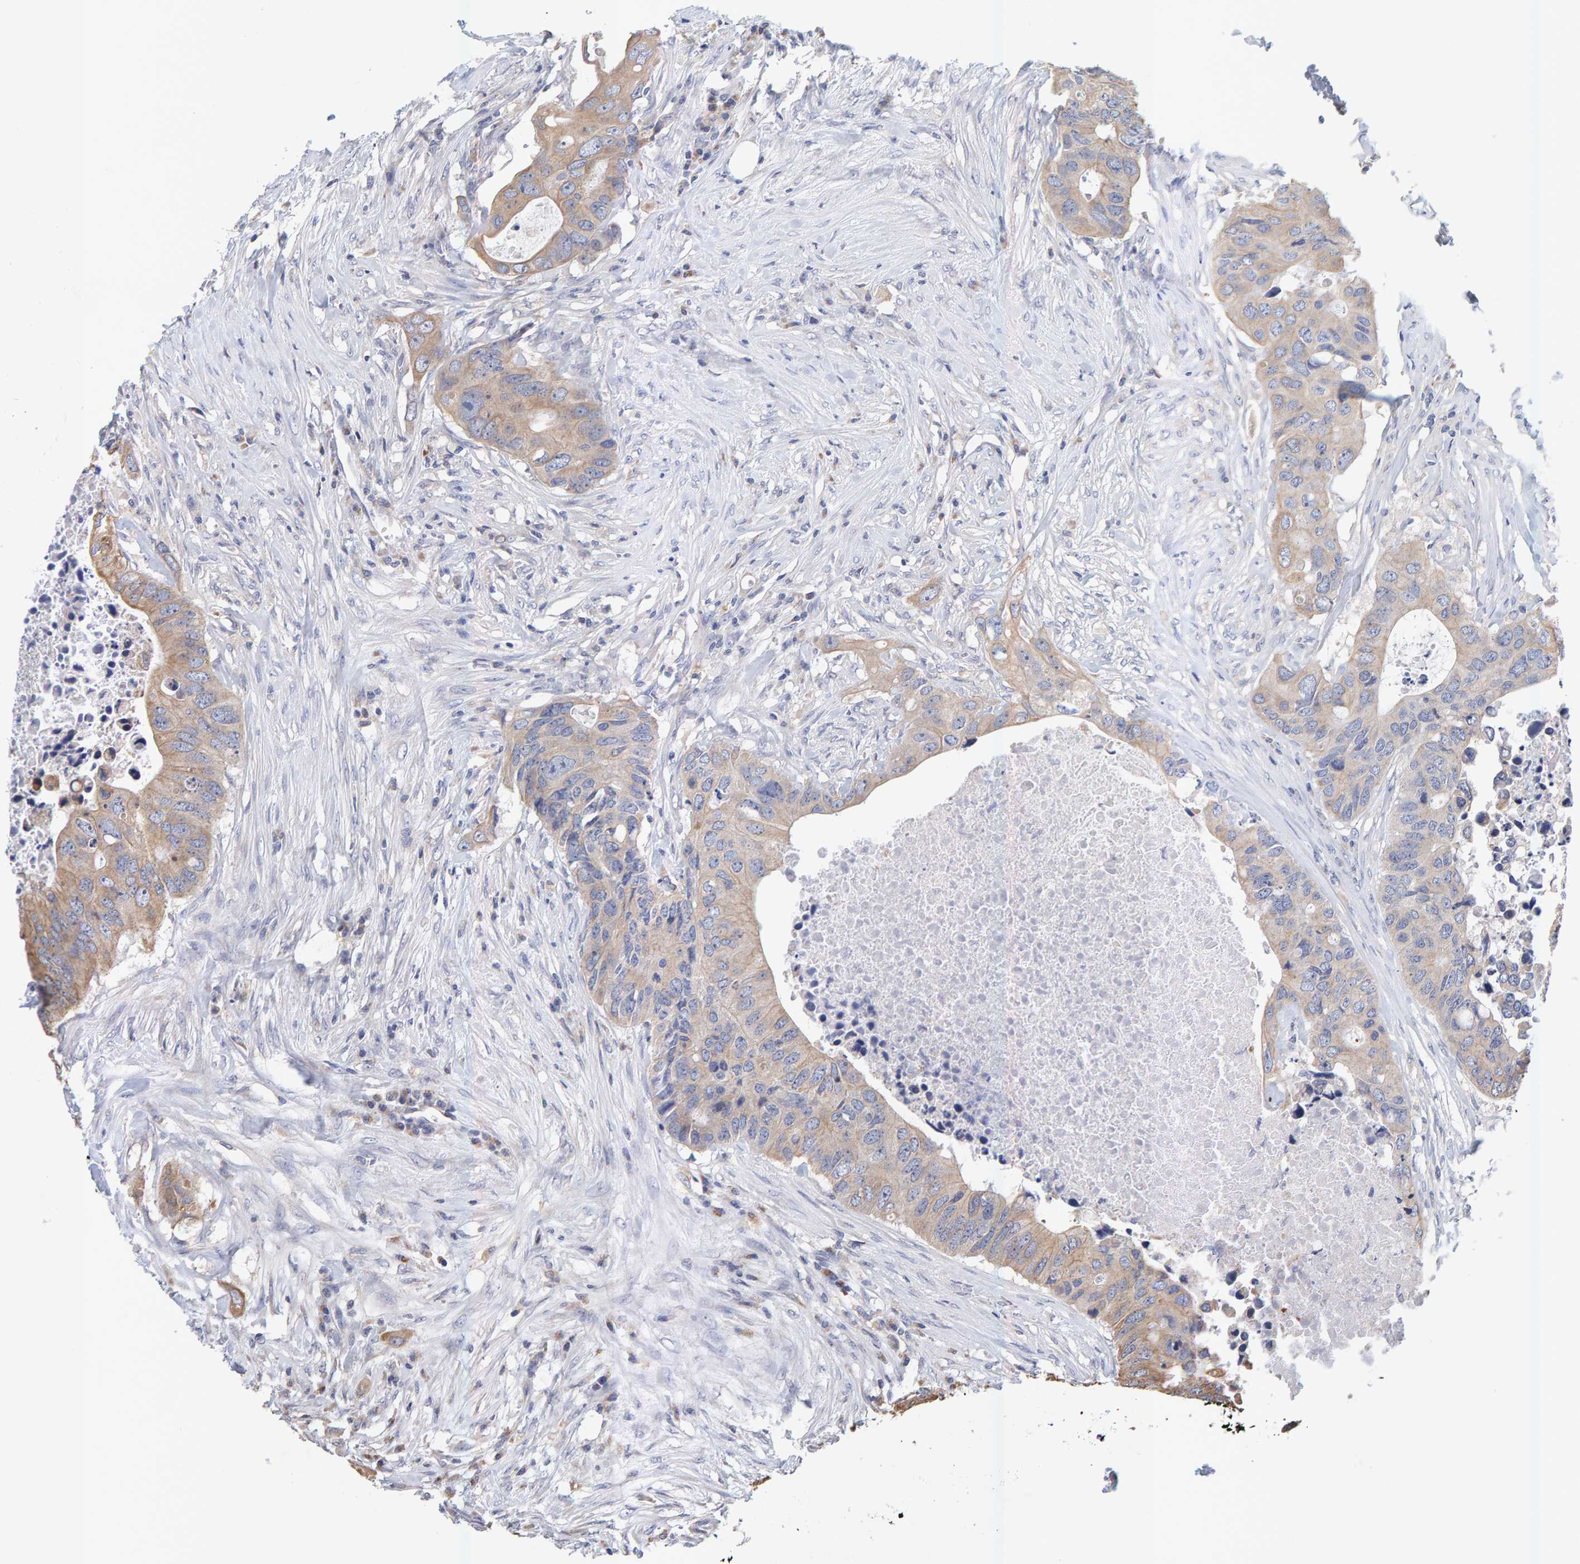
{"staining": {"intensity": "moderate", "quantity": ">75%", "location": "cytoplasmic/membranous"}, "tissue": "colorectal cancer", "cell_type": "Tumor cells", "image_type": "cancer", "snomed": [{"axis": "morphology", "description": "Adenocarcinoma, NOS"}, {"axis": "topography", "description": "Colon"}], "caption": "A brown stain labels moderate cytoplasmic/membranous expression of a protein in colorectal cancer (adenocarcinoma) tumor cells.", "gene": "SGPL1", "patient": {"sex": "male", "age": 71}}